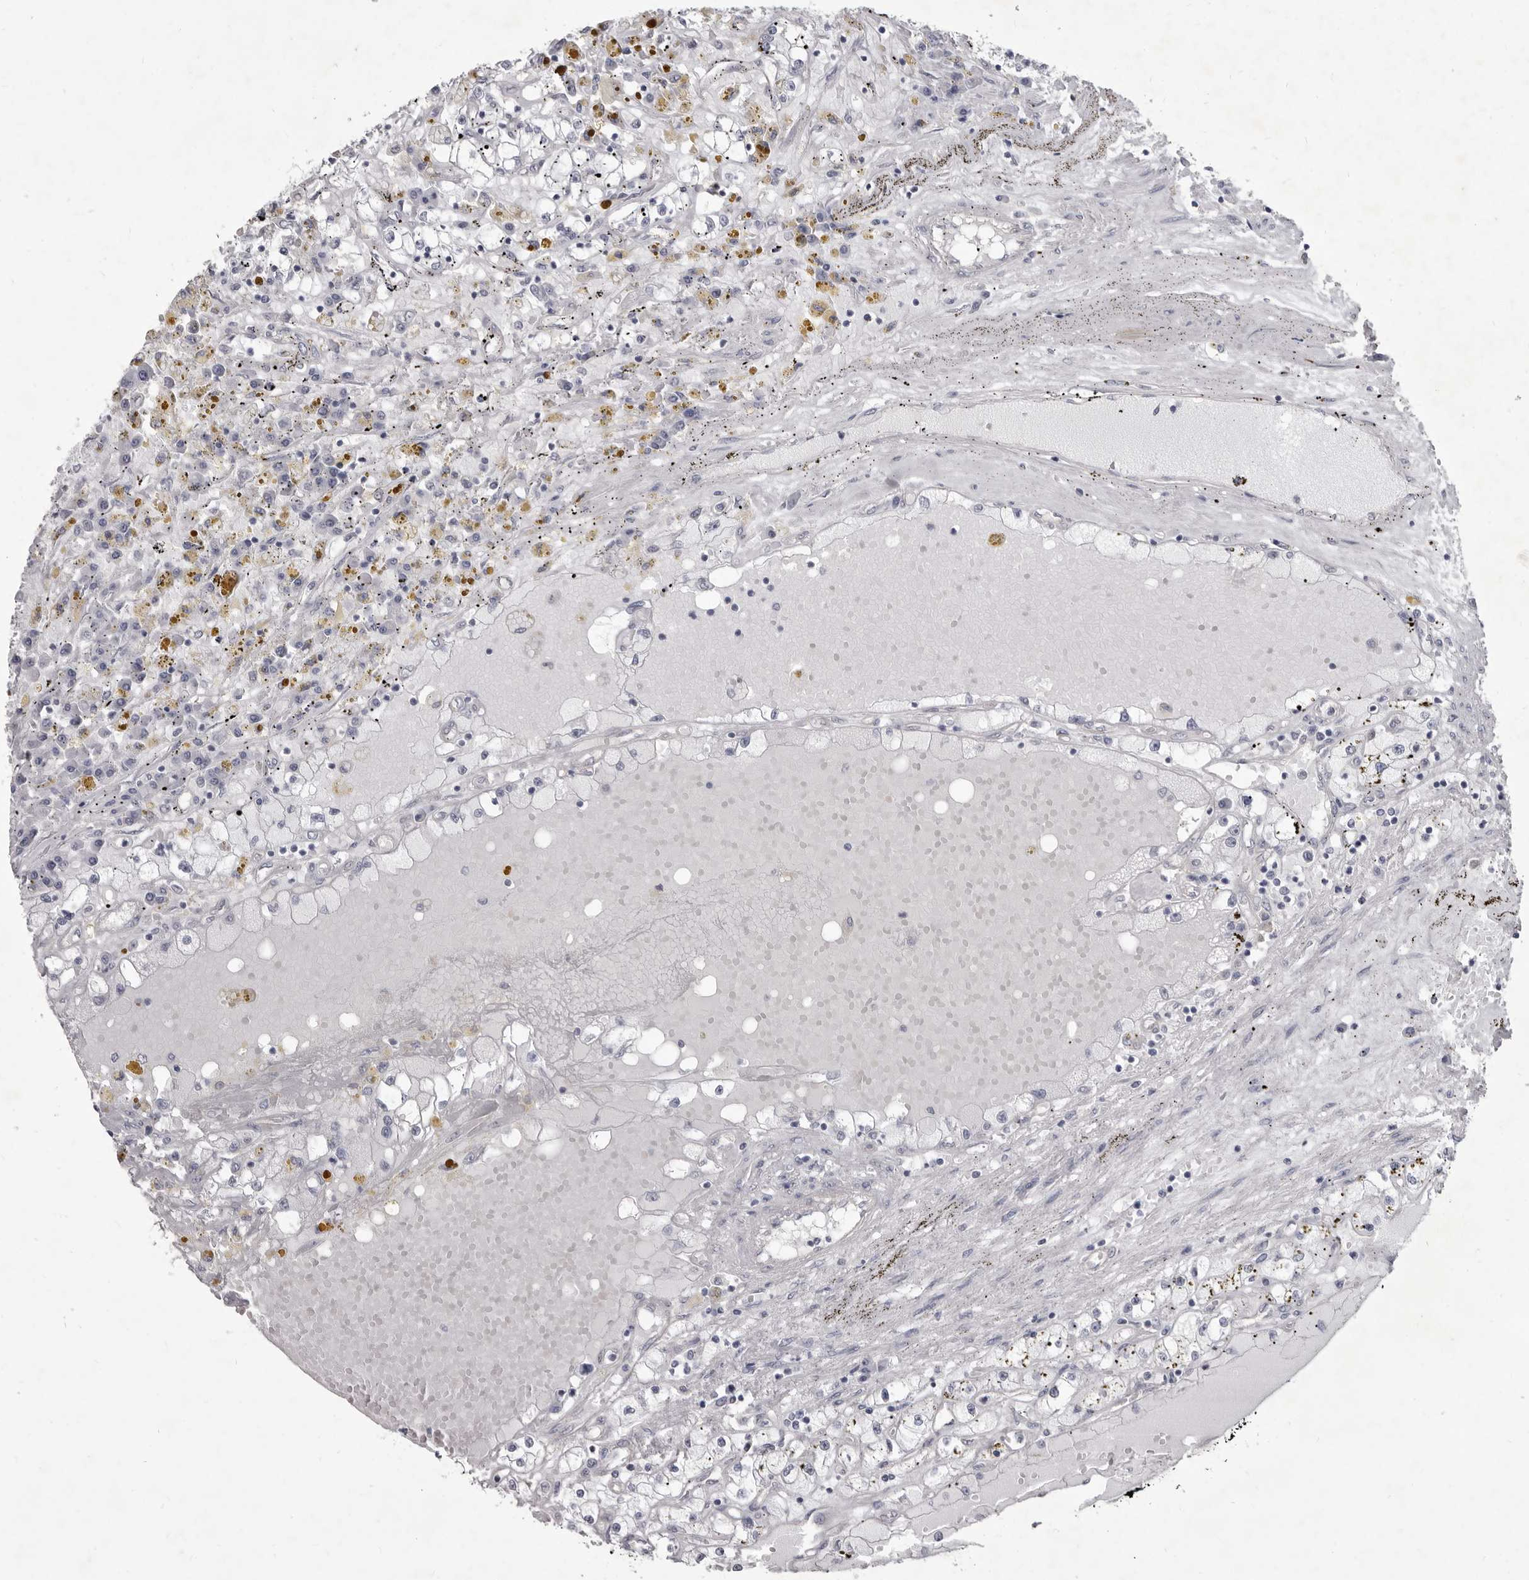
{"staining": {"intensity": "negative", "quantity": "none", "location": "none"}, "tissue": "renal cancer", "cell_type": "Tumor cells", "image_type": "cancer", "snomed": [{"axis": "morphology", "description": "Adenocarcinoma, NOS"}, {"axis": "topography", "description": "Kidney"}], "caption": "The immunohistochemistry image has no significant staining in tumor cells of renal cancer tissue.", "gene": "GSK3B", "patient": {"sex": "male", "age": 56}}